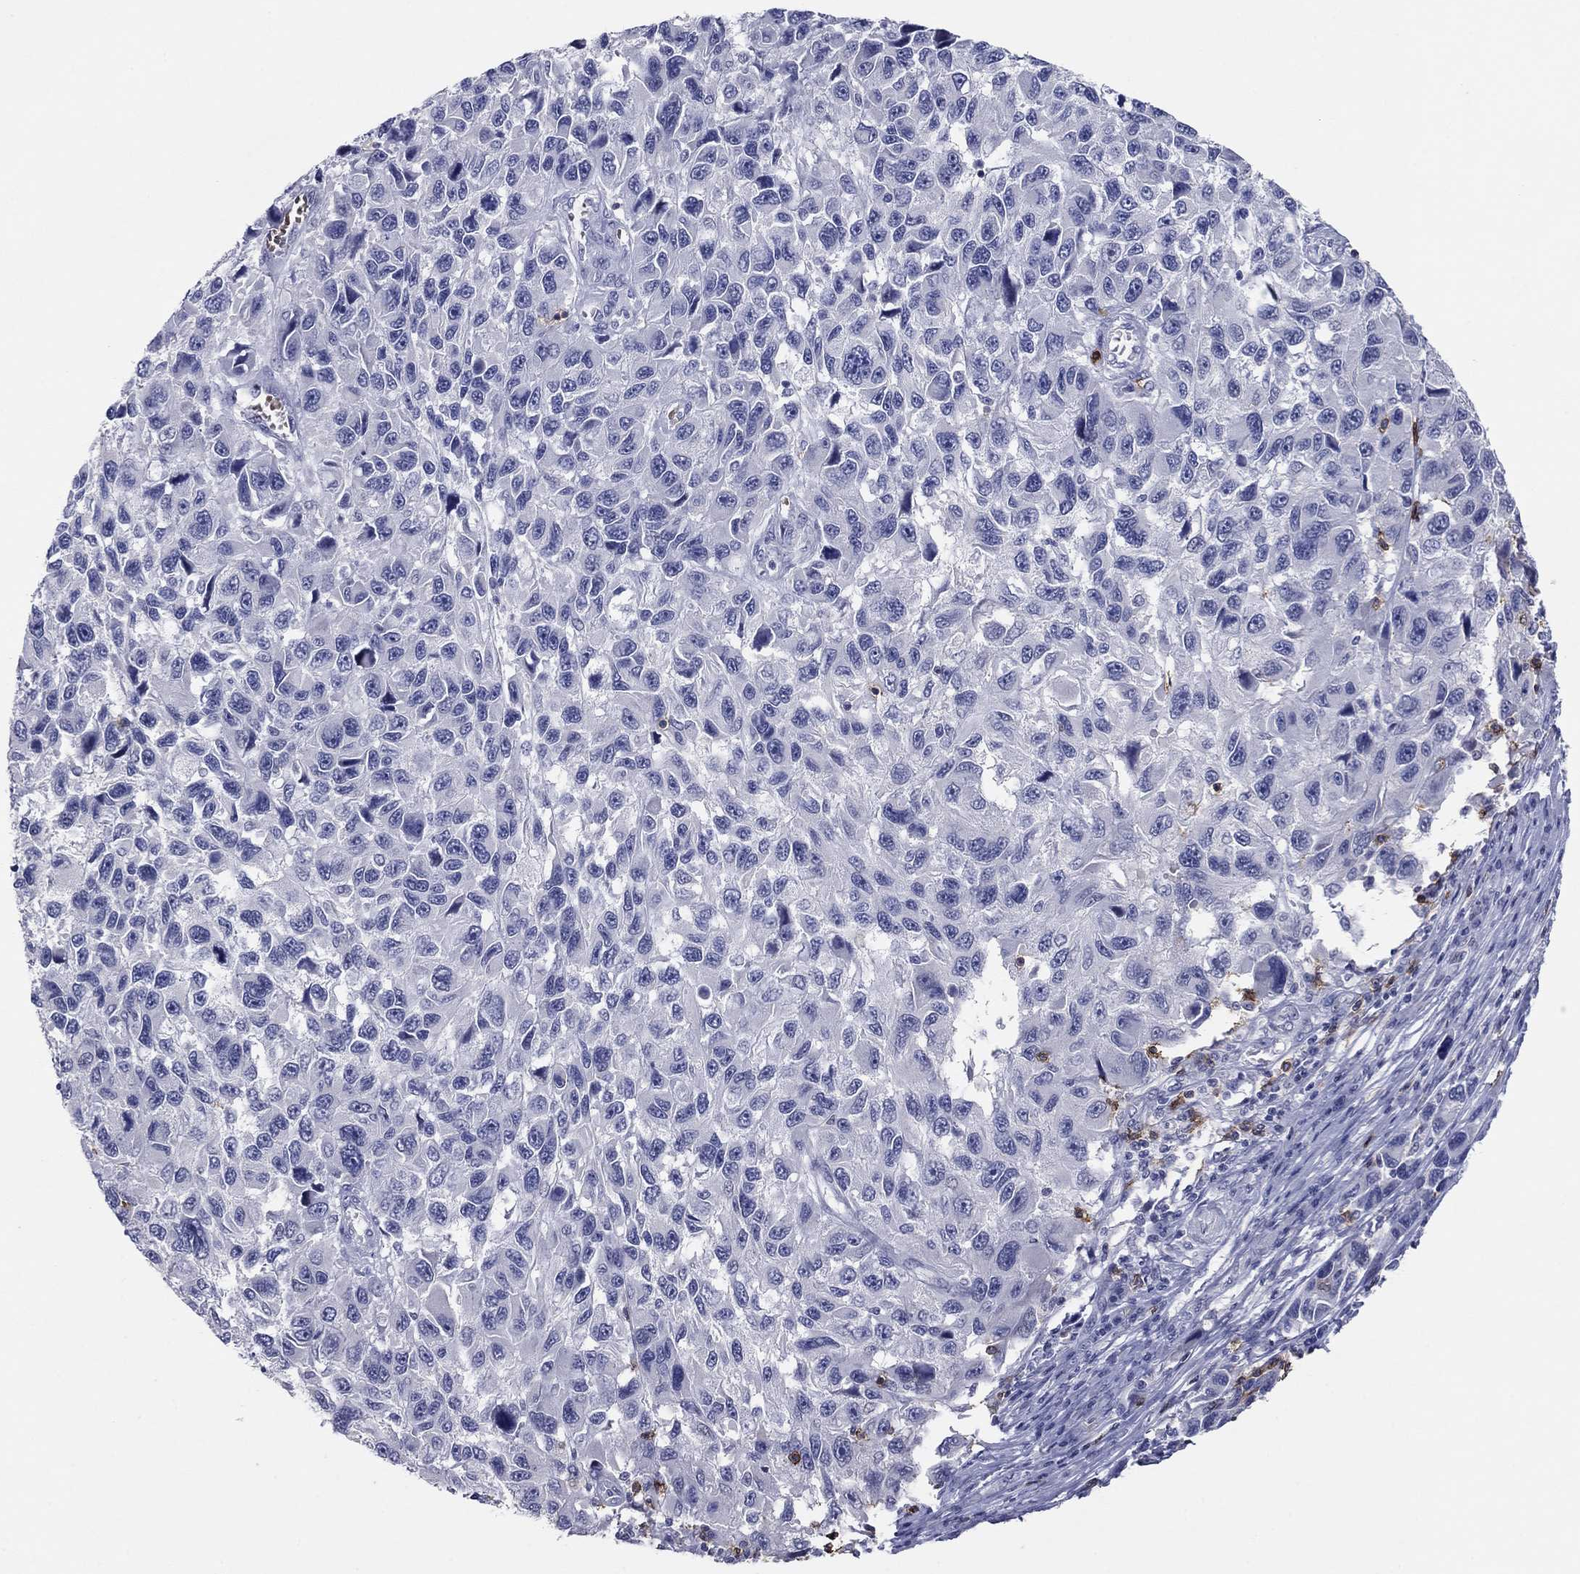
{"staining": {"intensity": "negative", "quantity": "none", "location": "none"}, "tissue": "melanoma", "cell_type": "Tumor cells", "image_type": "cancer", "snomed": [{"axis": "morphology", "description": "Malignant melanoma, NOS"}, {"axis": "topography", "description": "Skin"}], "caption": "An image of malignant melanoma stained for a protein shows no brown staining in tumor cells. (DAB immunohistochemistry (IHC) with hematoxylin counter stain).", "gene": "ITGAE", "patient": {"sex": "male", "age": 53}}